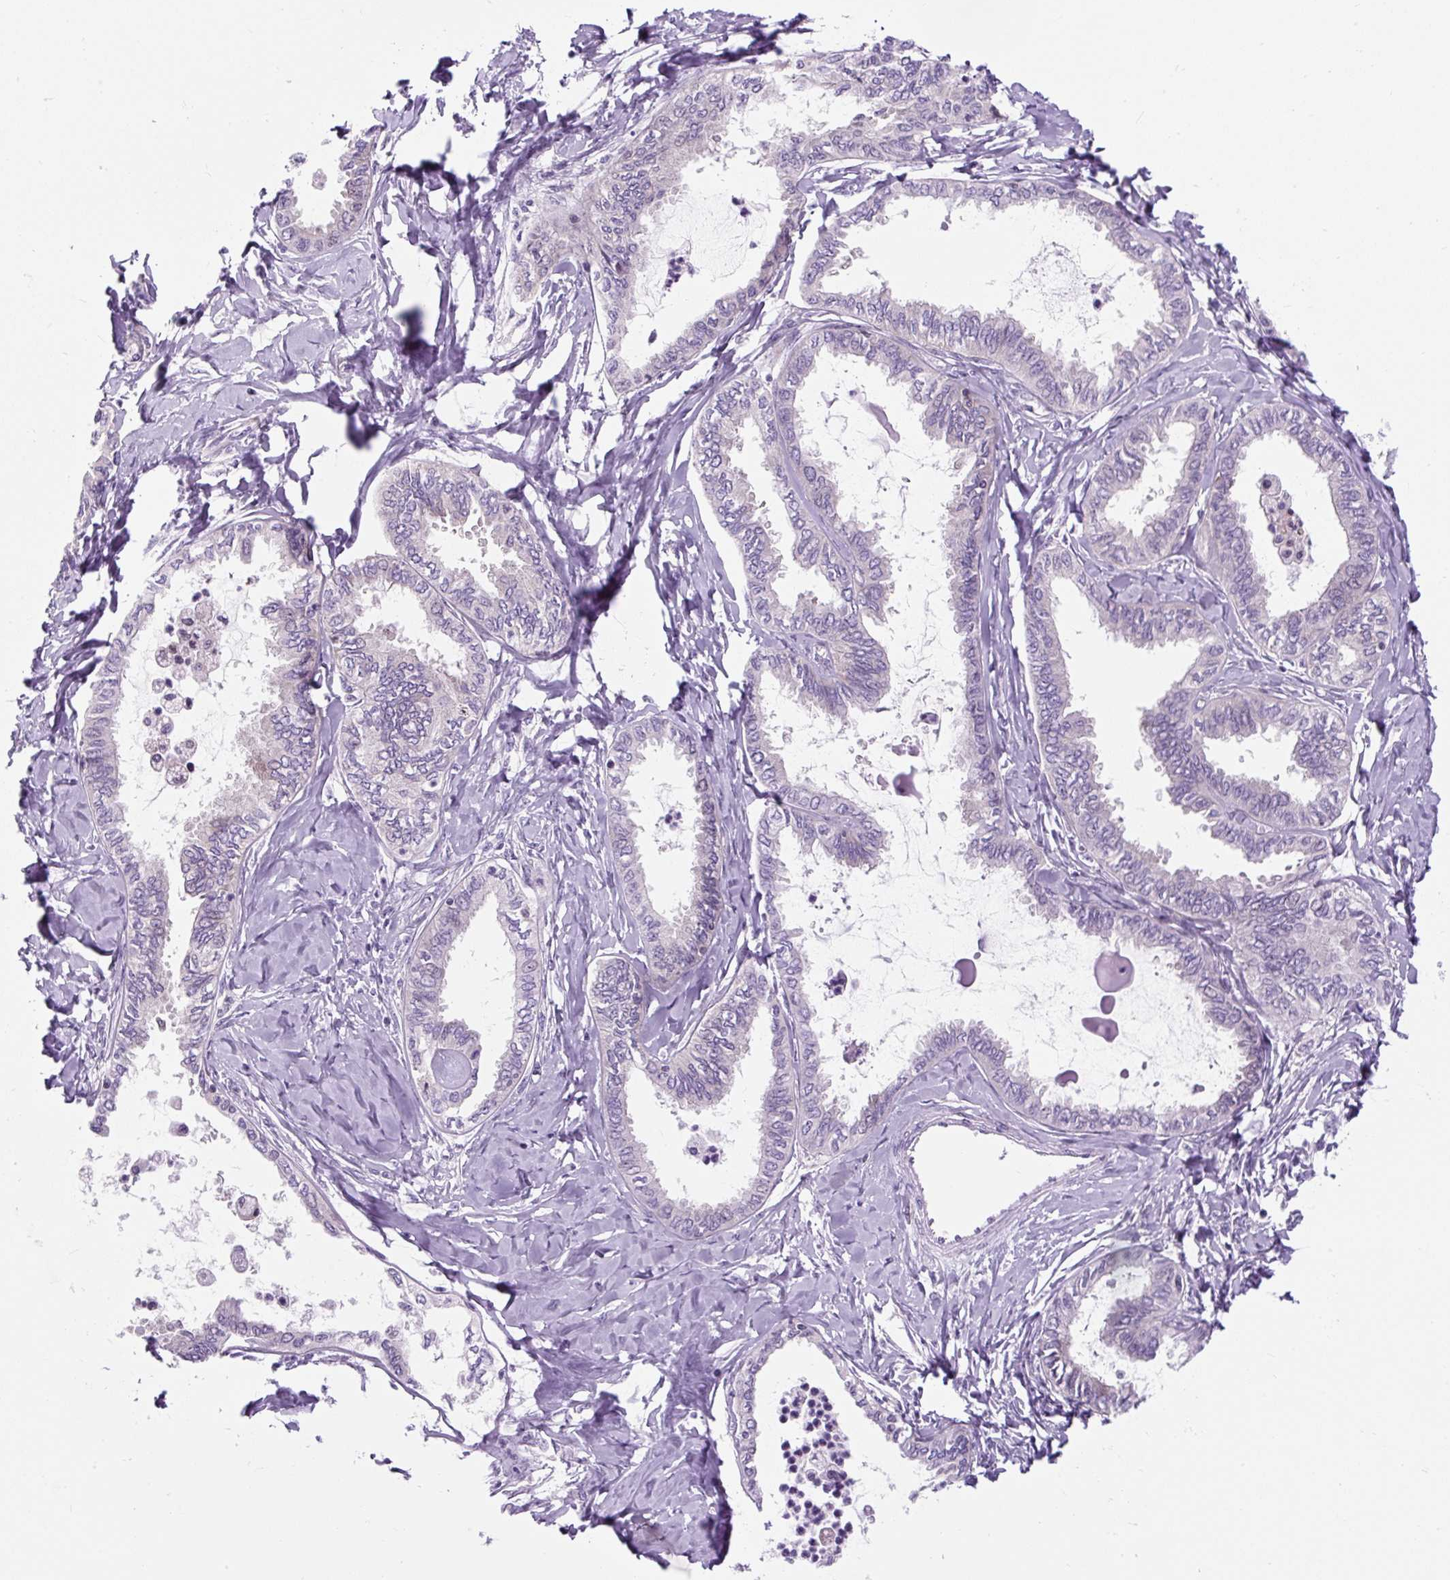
{"staining": {"intensity": "negative", "quantity": "none", "location": "none"}, "tissue": "ovarian cancer", "cell_type": "Tumor cells", "image_type": "cancer", "snomed": [{"axis": "morphology", "description": "Carcinoma, endometroid"}, {"axis": "topography", "description": "Ovary"}], "caption": "Immunohistochemistry (IHC) of ovarian cancer shows no staining in tumor cells.", "gene": "CISD3", "patient": {"sex": "female", "age": 70}}